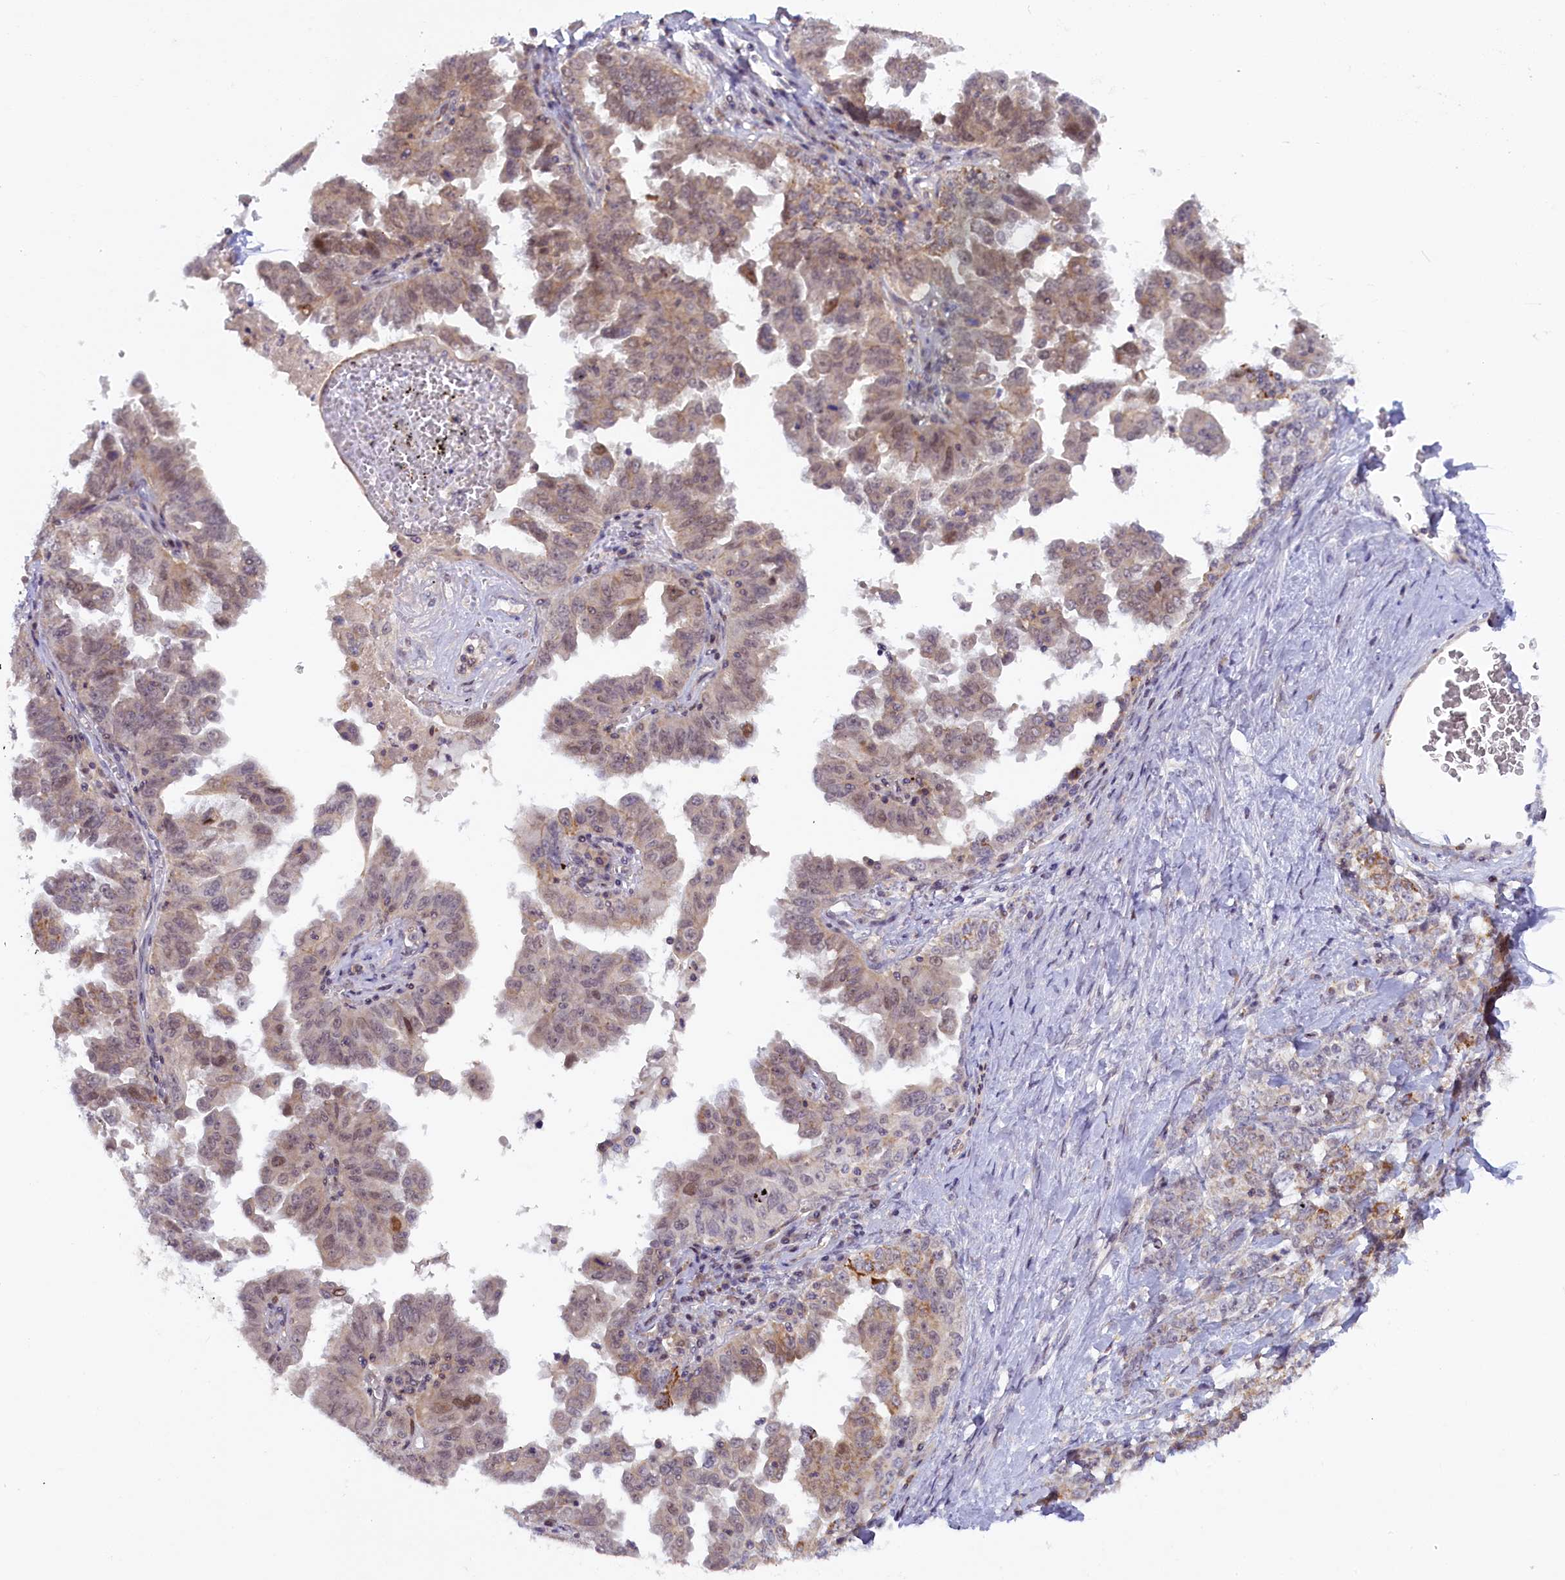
{"staining": {"intensity": "moderate", "quantity": "<25%", "location": "cytoplasmic/membranous"}, "tissue": "ovarian cancer", "cell_type": "Tumor cells", "image_type": "cancer", "snomed": [{"axis": "morphology", "description": "Carcinoma, endometroid"}, {"axis": "topography", "description": "Ovary"}], "caption": "Protein expression analysis of human ovarian cancer (endometroid carcinoma) reveals moderate cytoplasmic/membranous staining in about <25% of tumor cells. Ihc stains the protein of interest in brown and the nuclei are stained blue.", "gene": "CCL23", "patient": {"sex": "female", "age": 62}}